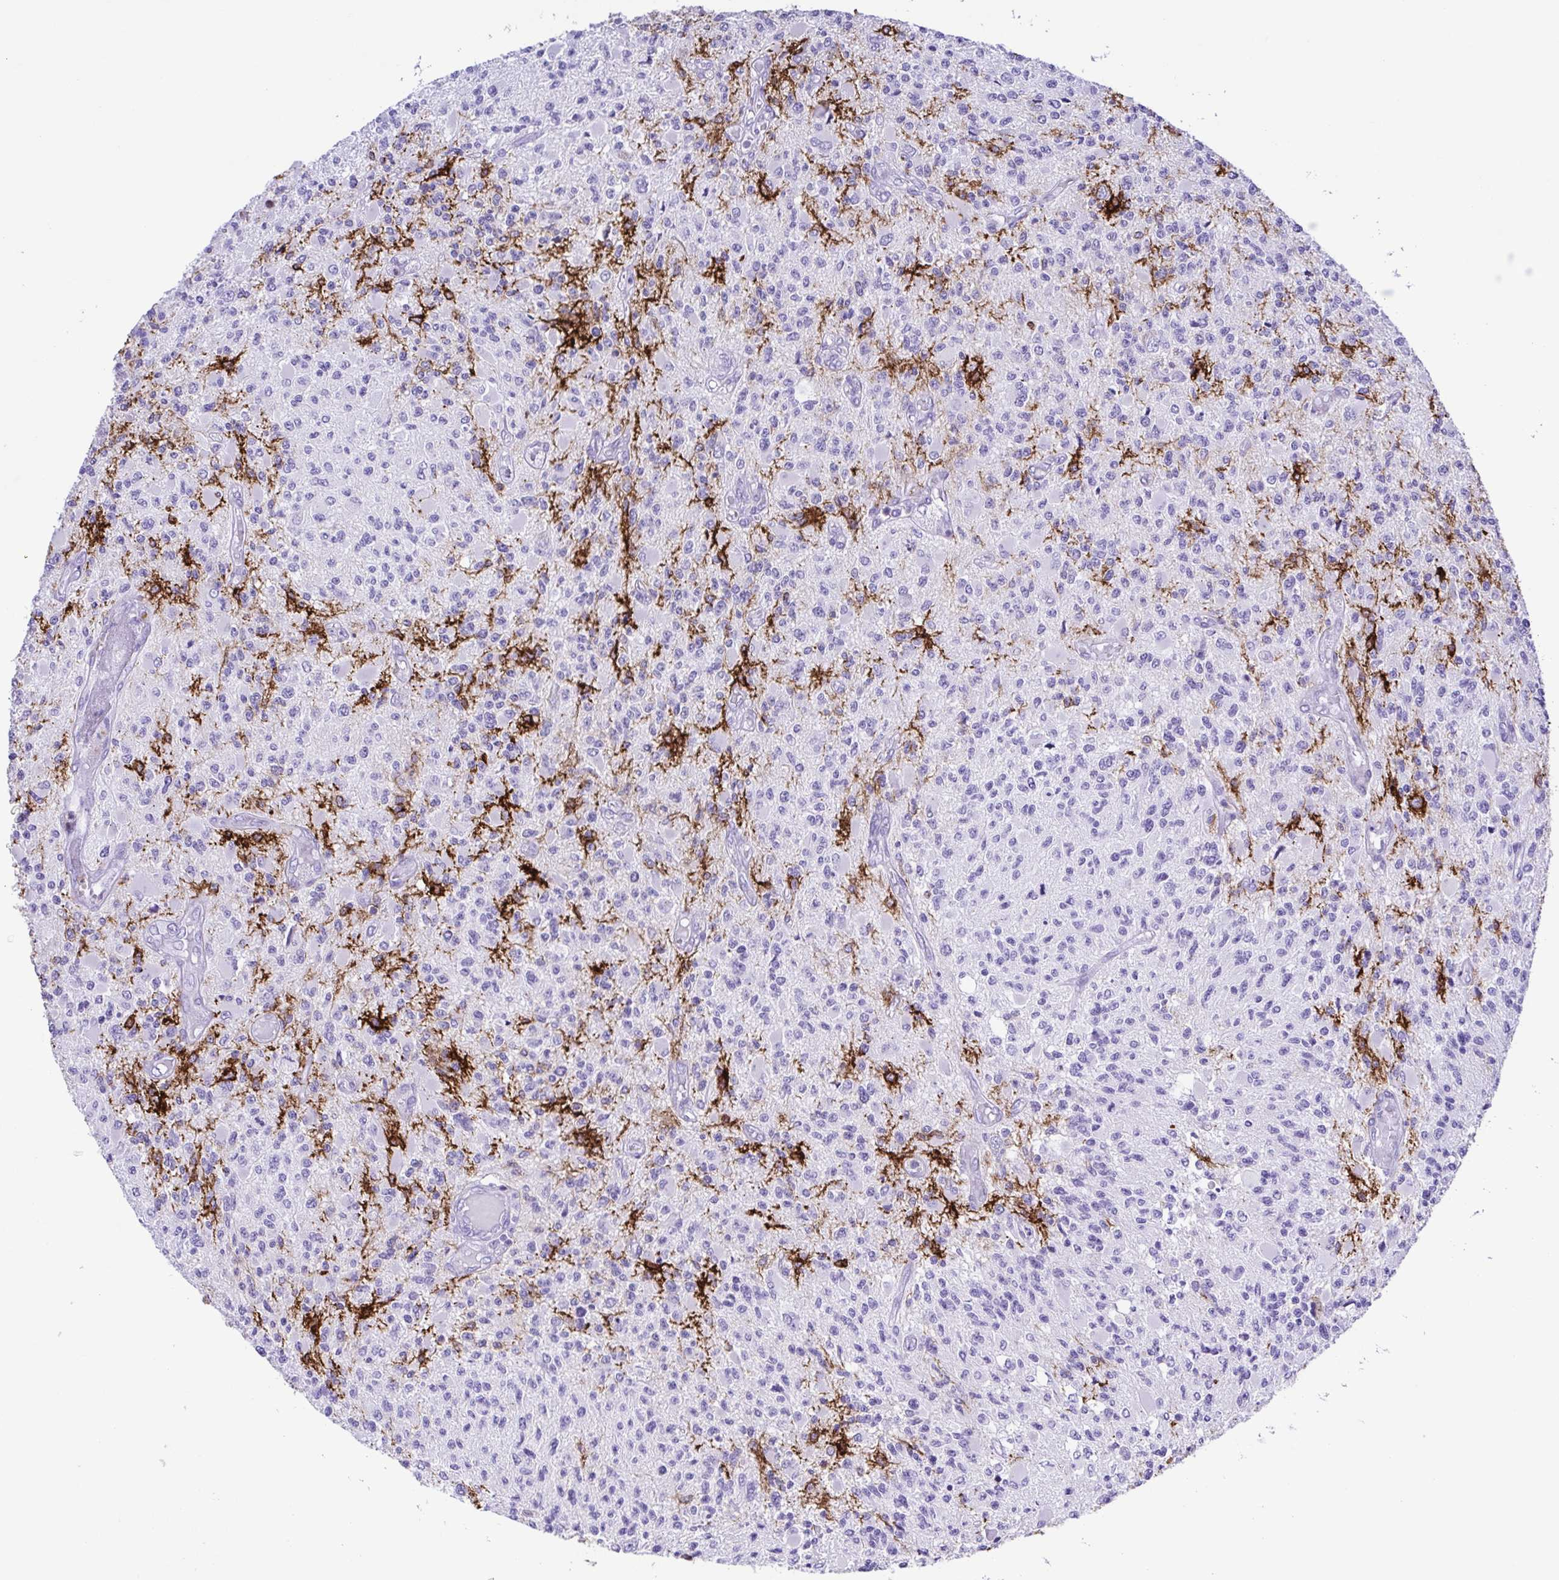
{"staining": {"intensity": "negative", "quantity": "none", "location": "none"}, "tissue": "glioma", "cell_type": "Tumor cells", "image_type": "cancer", "snomed": [{"axis": "morphology", "description": "Glioma, malignant, High grade"}, {"axis": "topography", "description": "Brain"}], "caption": "Immunohistochemical staining of malignant high-grade glioma displays no significant positivity in tumor cells.", "gene": "GPR17", "patient": {"sex": "female", "age": 63}}